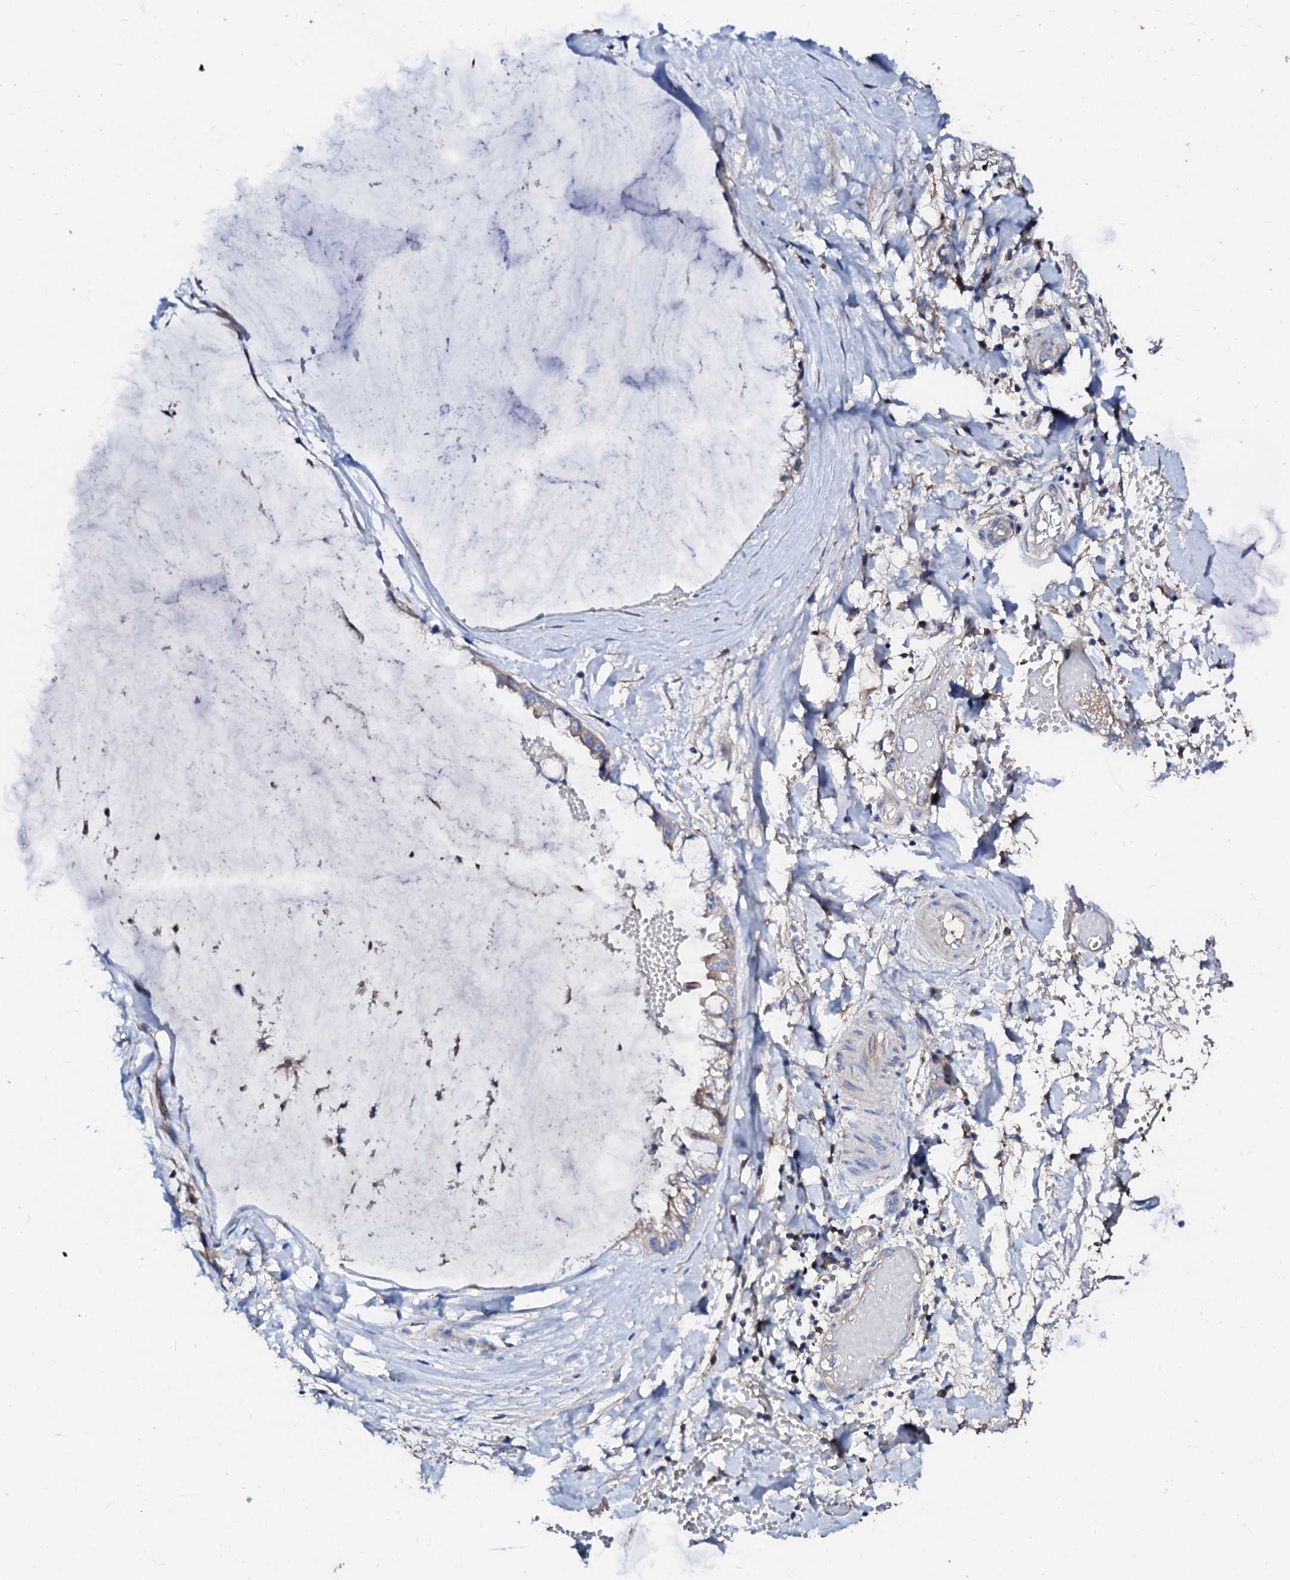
{"staining": {"intensity": "negative", "quantity": "none", "location": "none"}, "tissue": "ovarian cancer", "cell_type": "Tumor cells", "image_type": "cancer", "snomed": [{"axis": "morphology", "description": "Cystadenocarcinoma, mucinous, NOS"}, {"axis": "topography", "description": "Ovary"}], "caption": "Immunohistochemistry histopathology image of neoplastic tissue: human mucinous cystadenocarcinoma (ovarian) stained with DAB exhibits no significant protein positivity in tumor cells.", "gene": "CSKMT", "patient": {"sex": "female", "age": 39}}